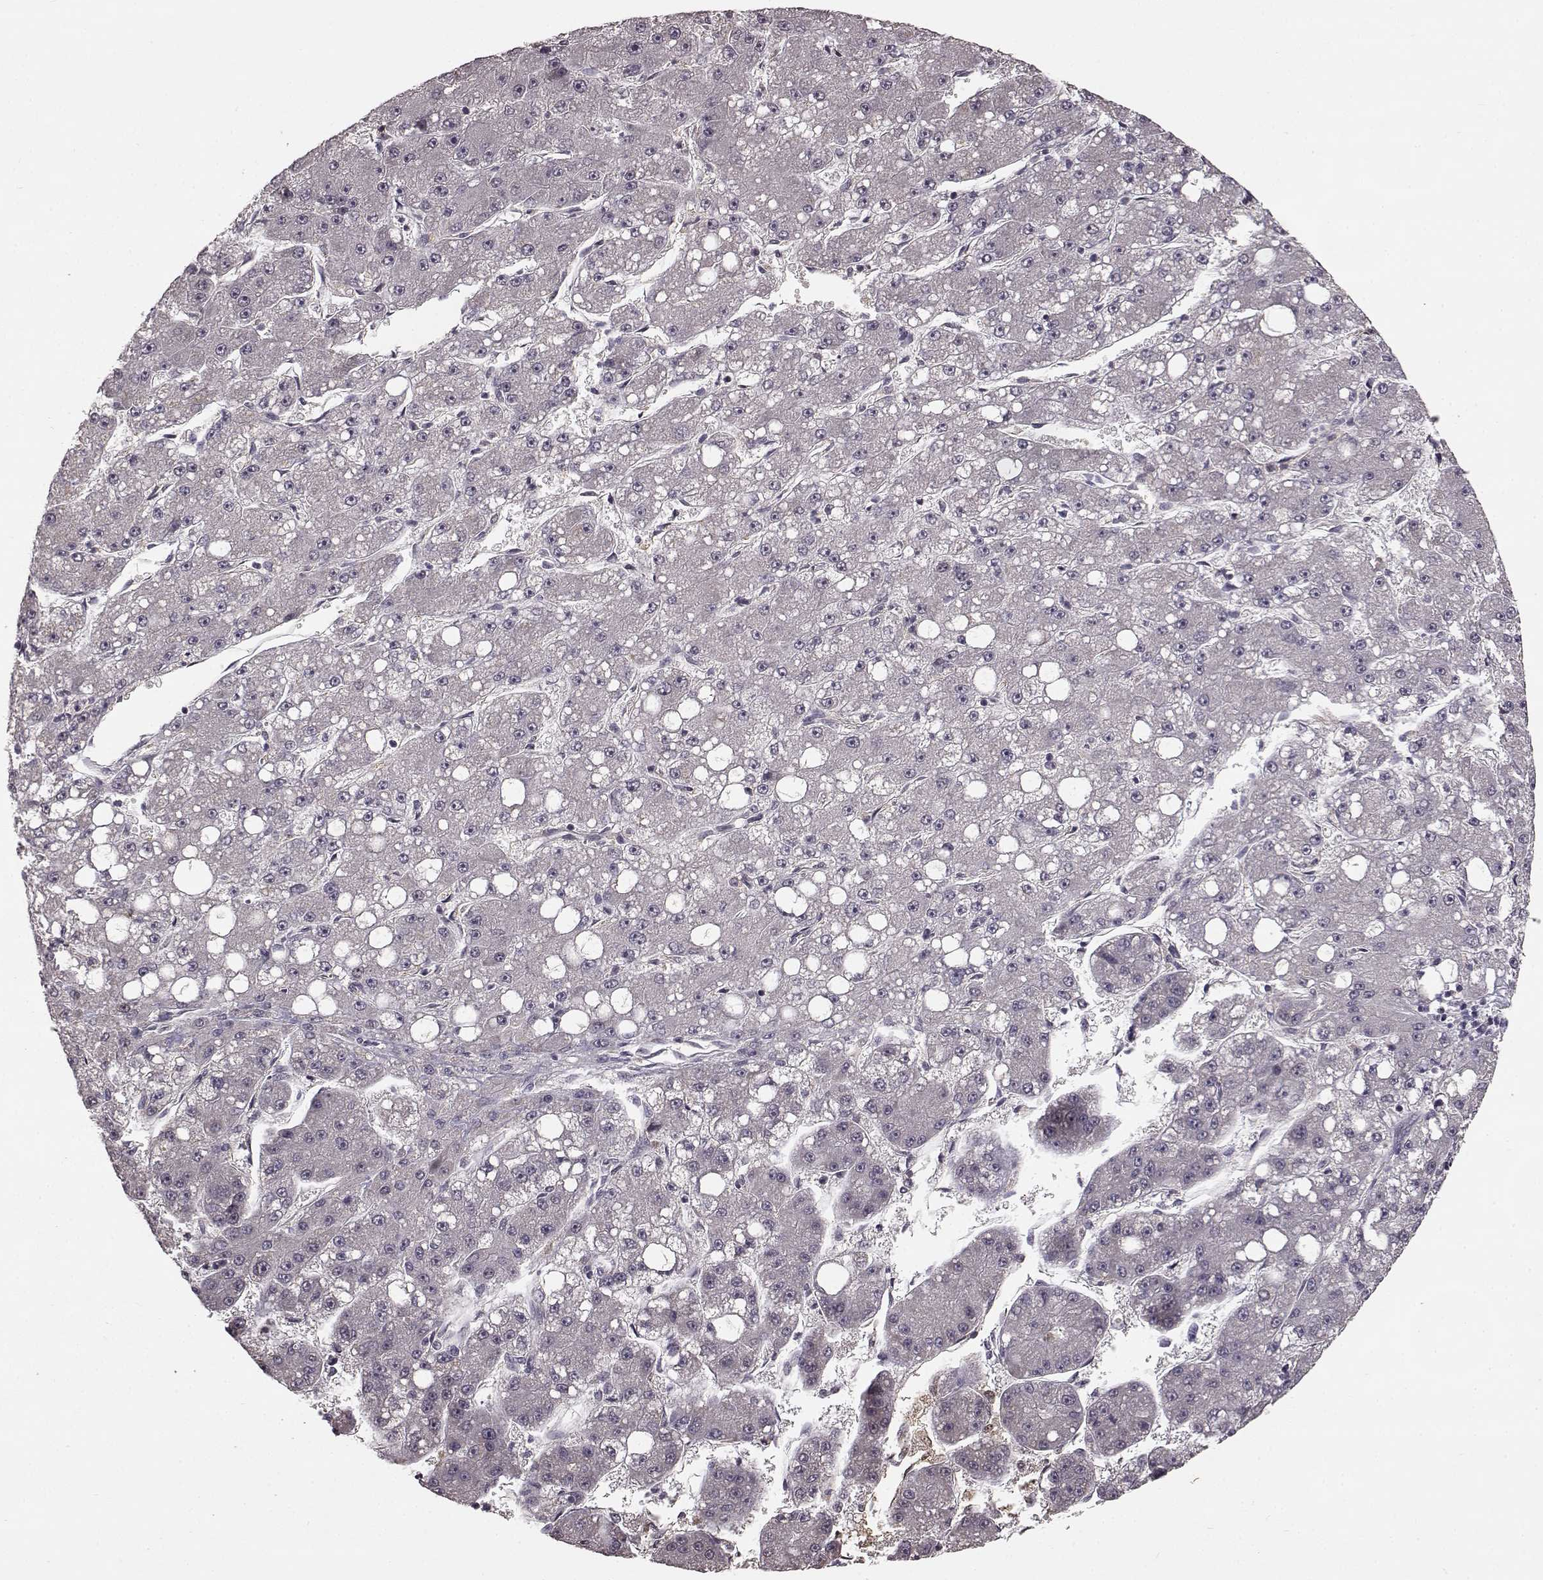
{"staining": {"intensity": "negative", "quantity": "none", "location": "none"}, "tissue": "liver cancer", "cell_type": "Tumor cells", "image_type": "cancer", "snomed": [{"axis": "morphology", "description": "Carcinoma, Hepatocellular, NOS"}, {"axis": "topography", "description": "Liver"}], "caption": "Tumor cells are negative for brown protein staining in liver hepatocellular carcinoma. The staining is performed using DAB brown chromogen with nuclei counter-stained in using hematoxylin.", "gene": "NTRK2", "patient": {"sex": "male", "age": 67}}